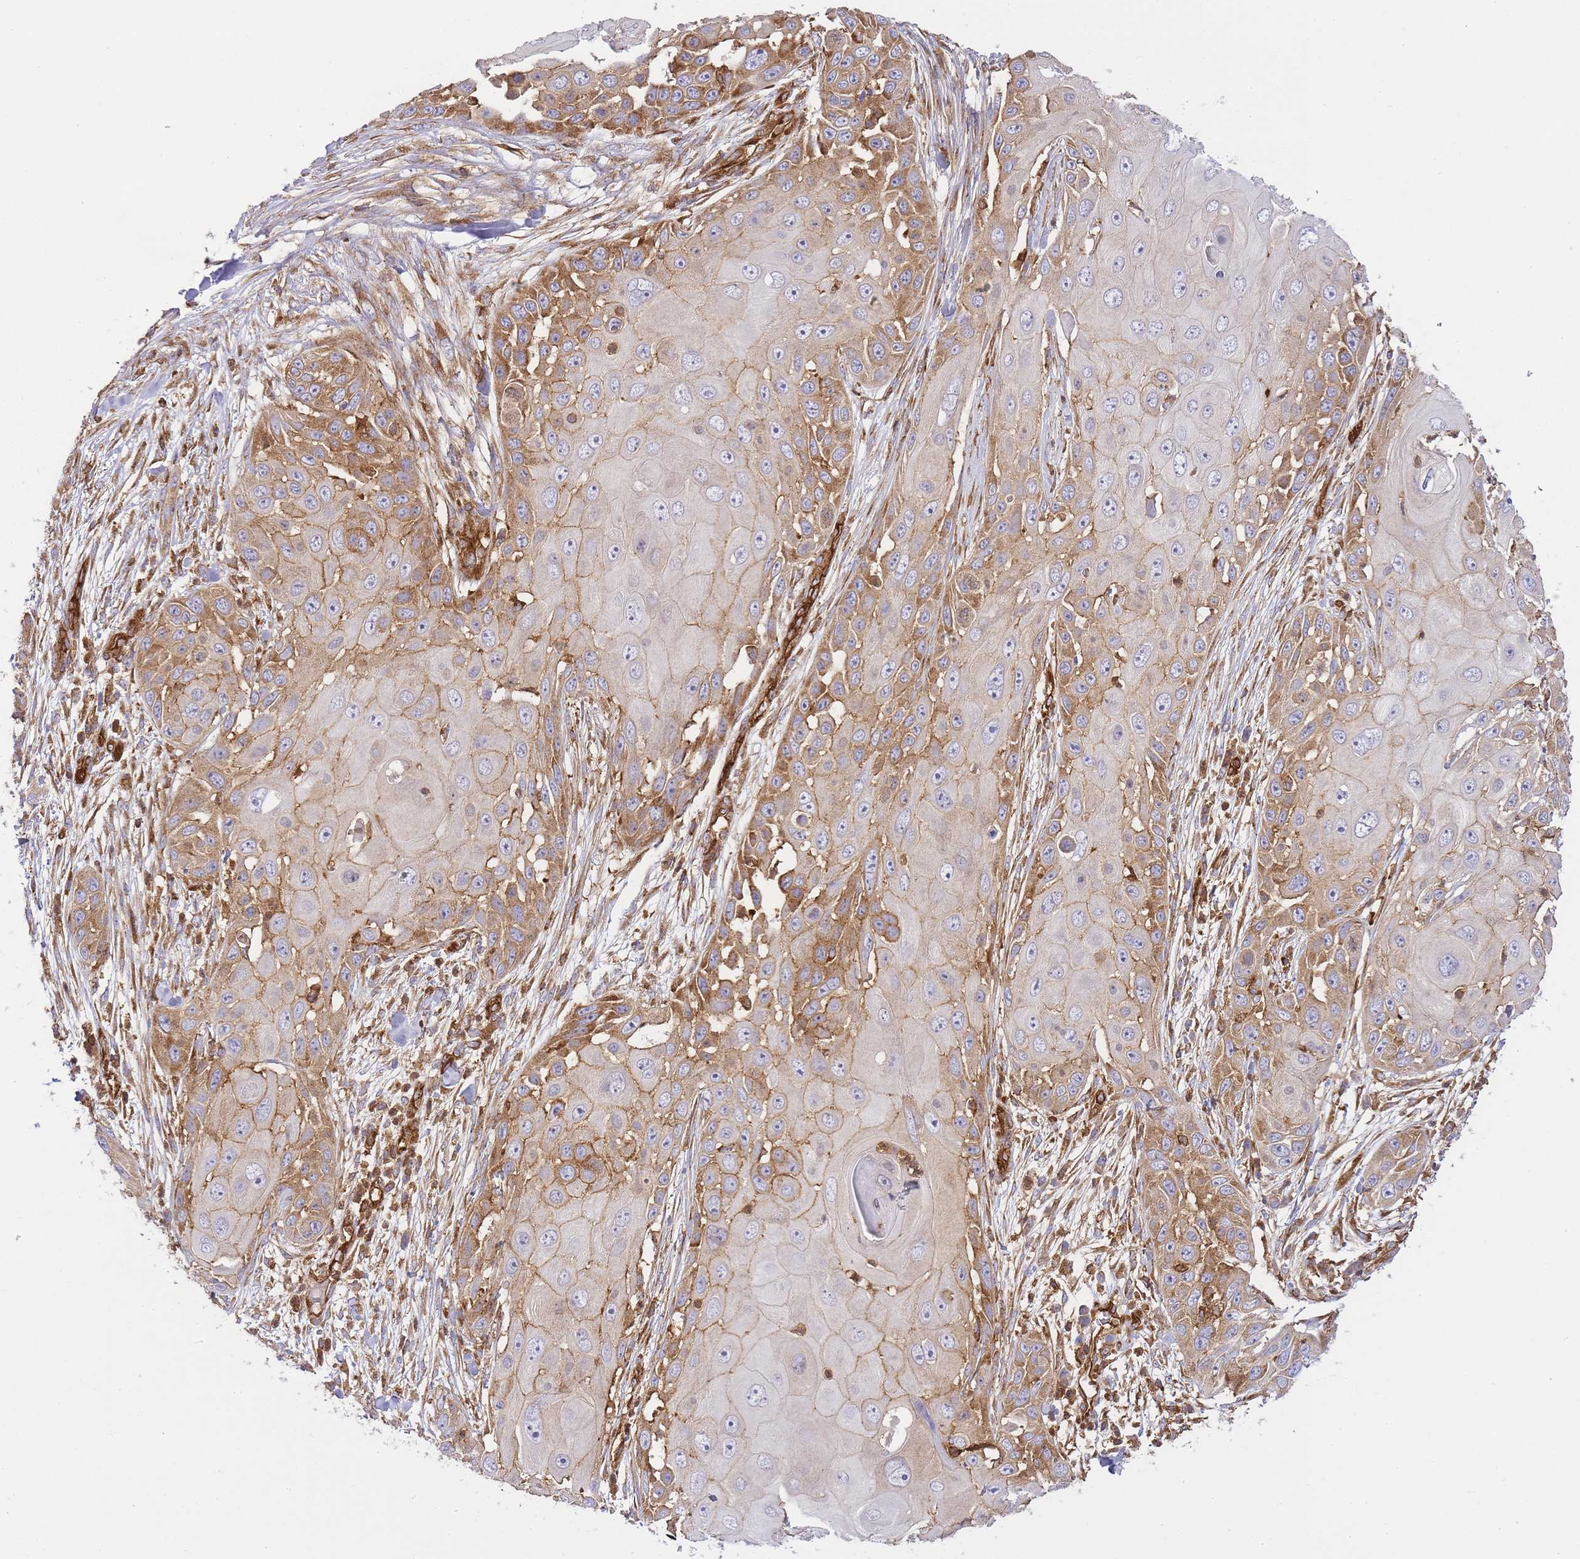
{"staining": {"intensity": "moderate", "quantity": "25%-75%", "location": "cytoplasmic/membranous"}, "tissue": "skin cancer", "cell_type": "Tumor cells", "image_type": "cancer", "snomed": [{"axis": "morphology", "description": "Squamous cell carcinoma, NOS"}, {"axis": "topography", "description": "Skin"}], "caption": "Squamous cell carcinoma (skin) was stained to show a protein in brown. There is medium levels of moderate cytoplasmic/membranous staining in approximately 25%-75% of tumor cells.", "gene": "MSN", "patient": {"sex": "female", "age": 44}}